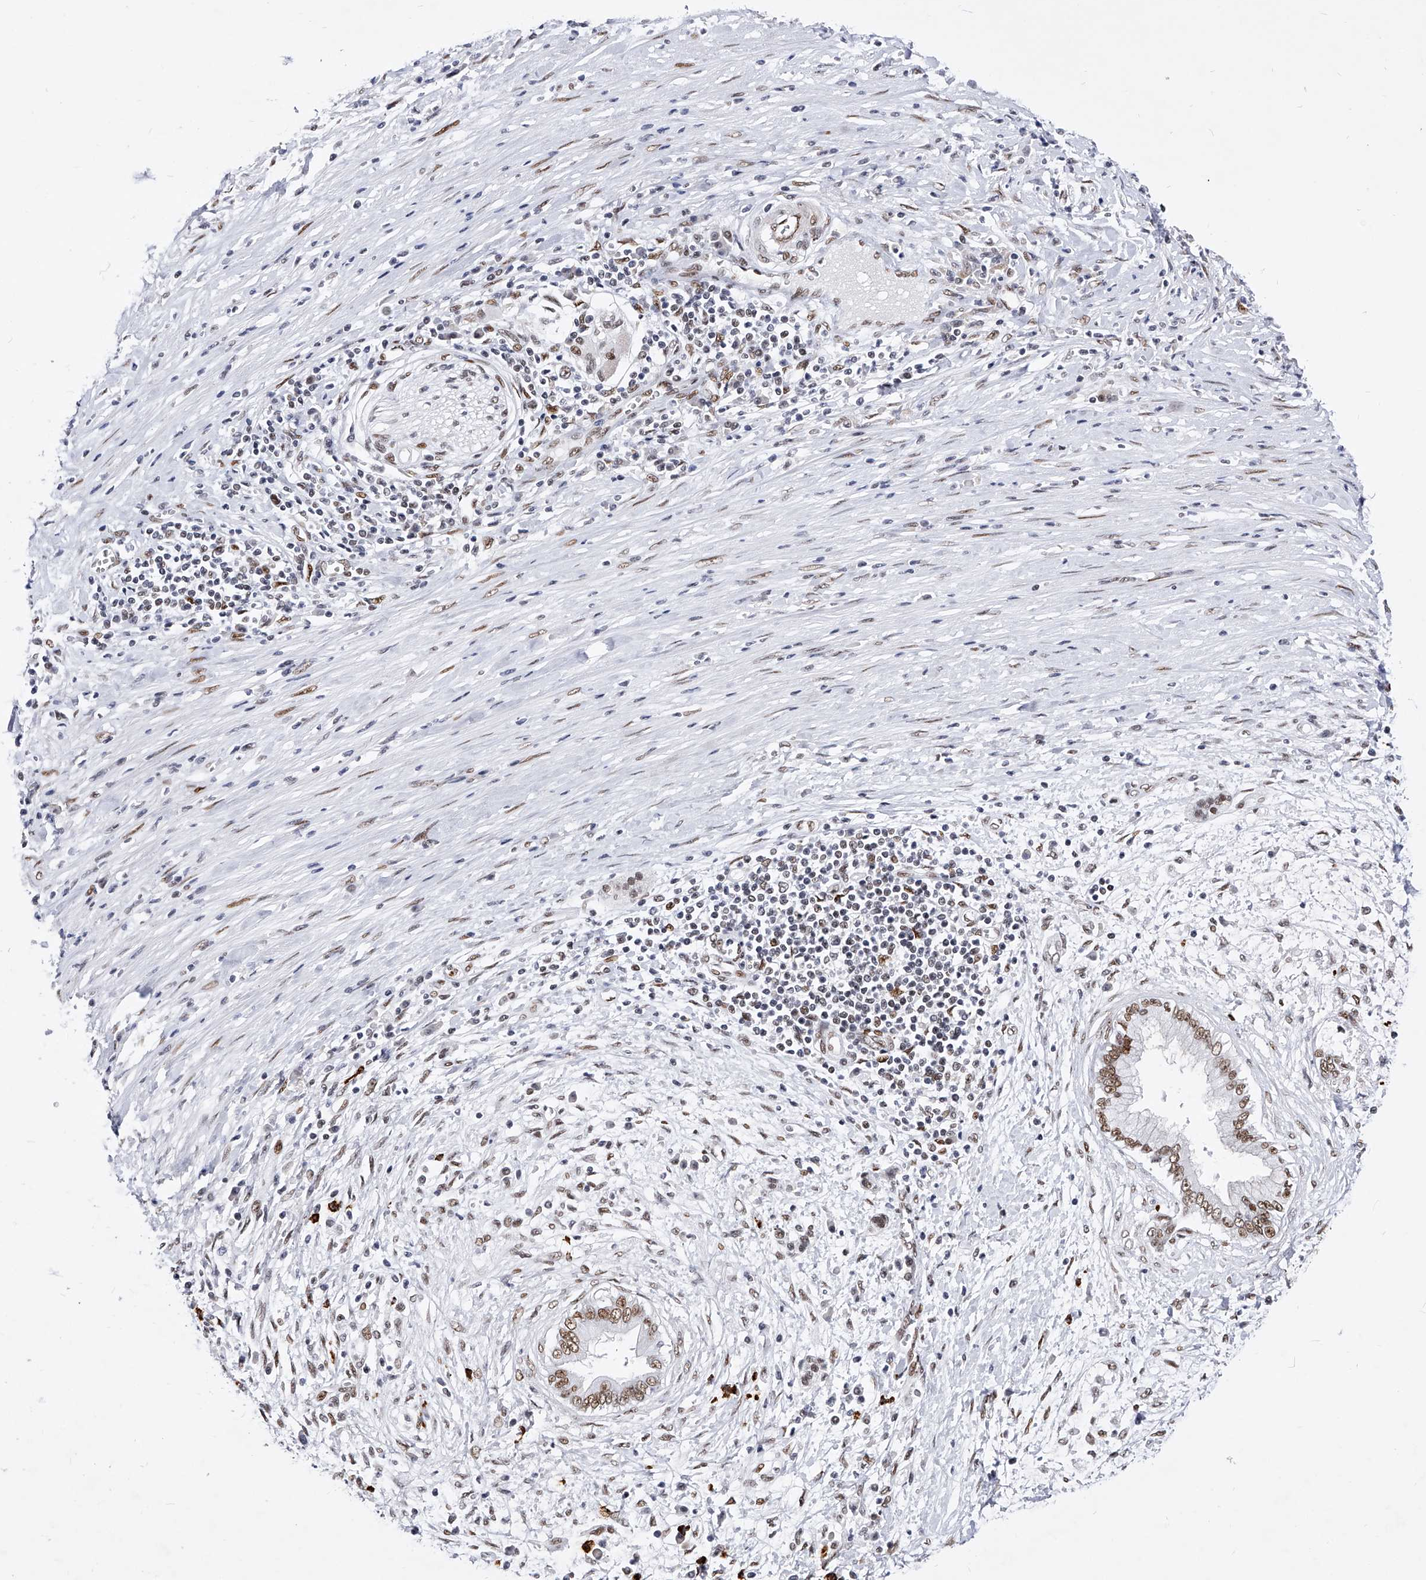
{"staining": {"intensity": "moderate", "quantity": ">75%", "location": "nuclear"}, "tissue": "pancreatic cancer", "cell_type": "Tumor cells", "image_type": "cancer", "snomed": [{"axis": "morphology", "description": "Adenocarcinoma, NOS"}, {"axis": "topography", "description": "Pancreas"}], "caption": "Human pancreatic cancer (adenocarcinoma) stained with a brown dye exhibits moderate nuclear positive positivity in about >75% of tumor cells.", "gene": "TESK2", "patient": {"sex": "male", "age": 58}}